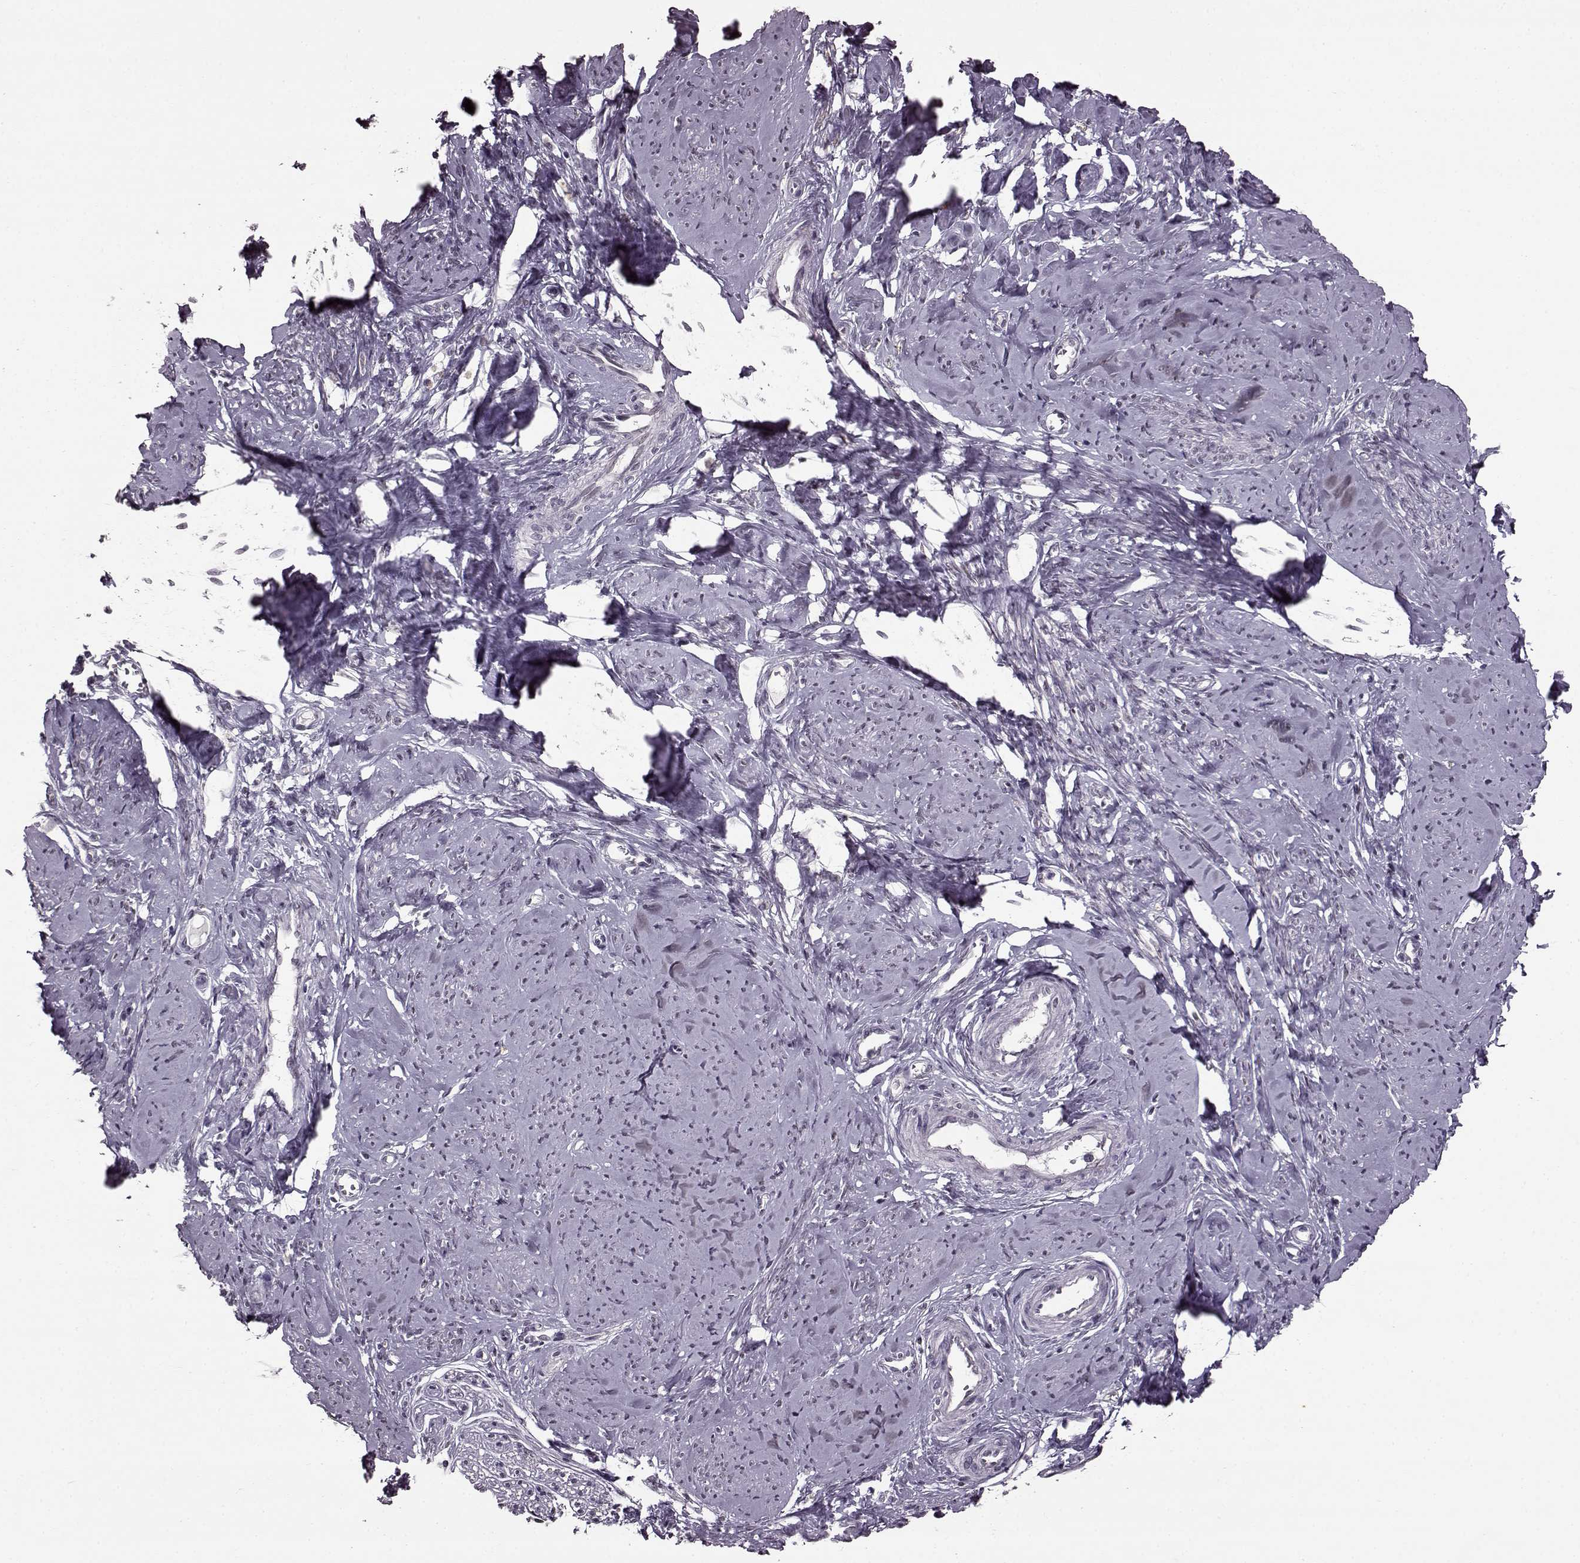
{"staining": {"intensity": "negative", "quantity": "none", "location": "none"}, "tissue": "smooth muscle", "cell_type": "Smooth muscle cells", "image_type": "normal", "snomed": [{"axis": "morphology", "description": "Normal tissue, NOS"}, {"axis": "topography", "description": "Smooth muscle"}], "caption": "Smooth muscle cells show no significant protein positivity in normal smooth muscle. (DAB IHC visualized using brightfield microscopy, high magnification).", "gene": "STX1A", "patient": {"sex": "female", "age": 48}}